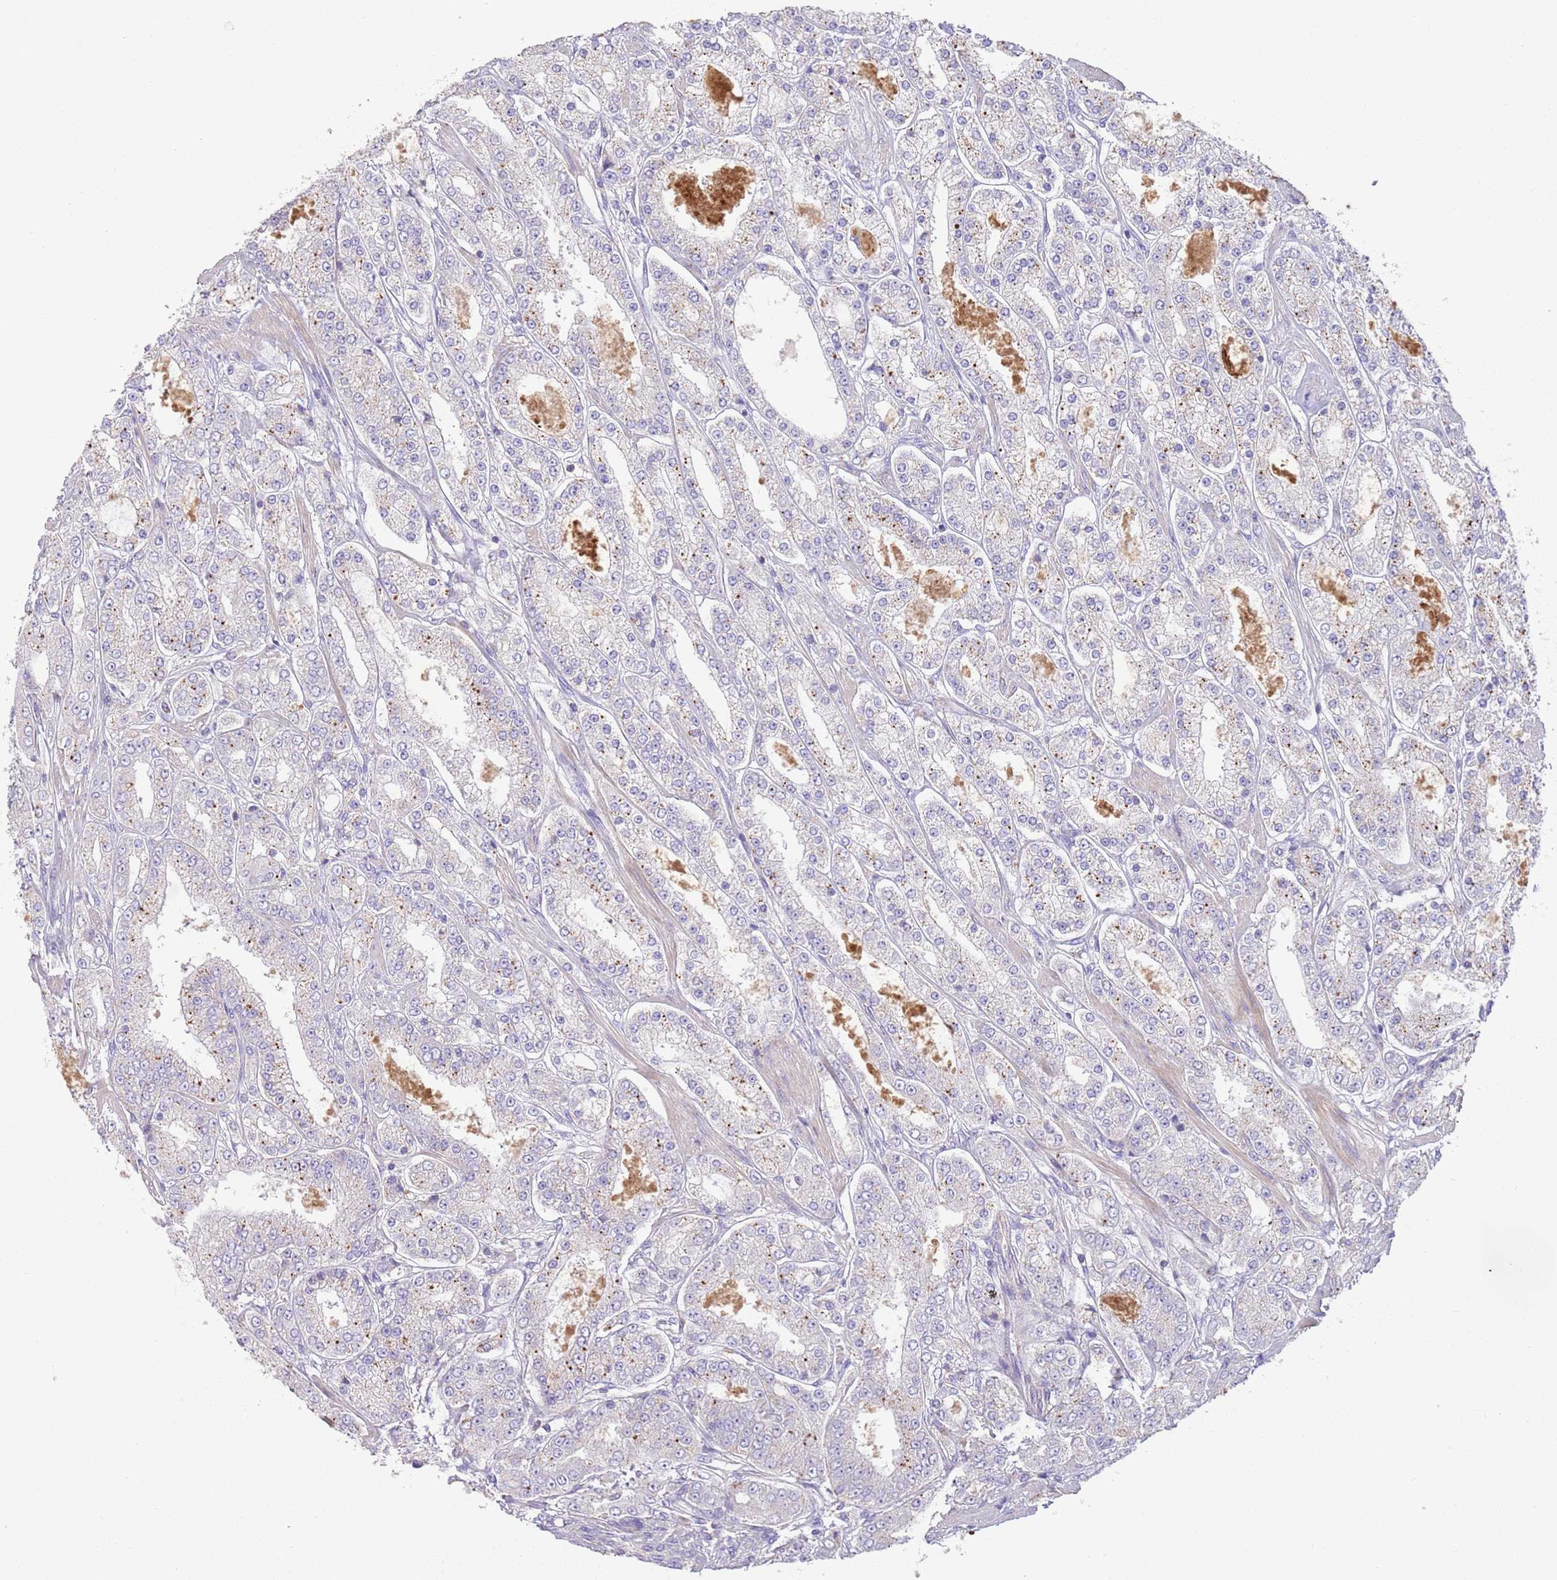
{"staining": {"intensity": "negative", "quantity": "none", "location": "none"}, "tissue": "prostate cancer", "cell_type": "Tumor cells", "image_type": "cancer", "snomed": [{"axis": "morphology", "description": "Adenocarcinoma, High grade"}, {"axis": "topography", "description": "Prostate"}], "caption": "The immunohistochemistry photomicrograph has no significant staining in tumor cells of prostate adenocarcinoma (high-grade) tissue. (IHC, brightfield microscopy, high magnification).", "gene": "SFTPA1", "patient": {"sex": "male", "age": 68}}